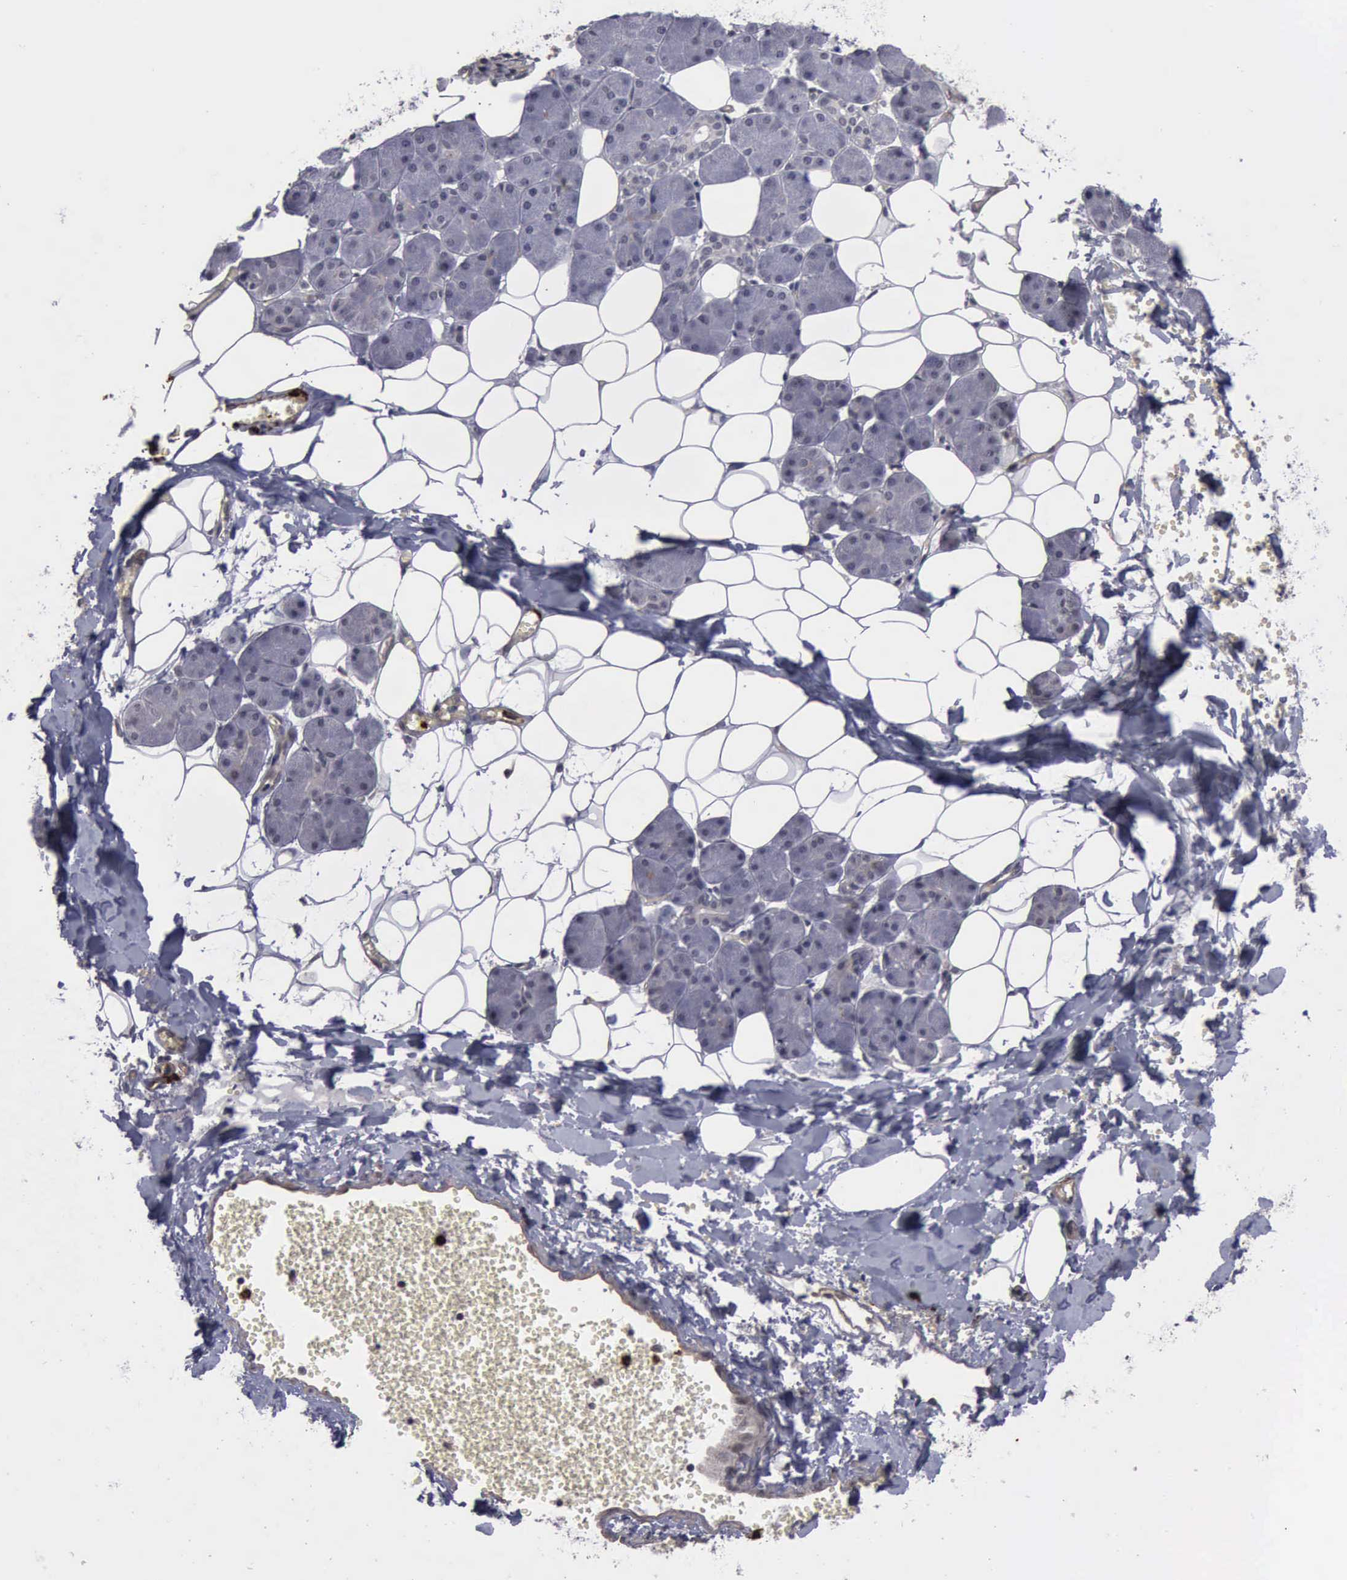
{"staining": {"intensity": "negative", "quantity": "none", "location": "none"}, "tissue": "salivary gland", "cell_type": "Glandular cells", "image_type": "normal", "snomed": [{"axis": "morphology", "description": "Normal tissue, NOS"}, {"axis": "morphology", "description": "Adenoma, NOS"}, {"axis": "topography", "description": "Salivary gland"}], "caption": "Salivary gland stained for a protein using IHC reveals no positivity glandular cells.", "gene": "MMP9", "patient": {"sex": "female", "age": 32}}